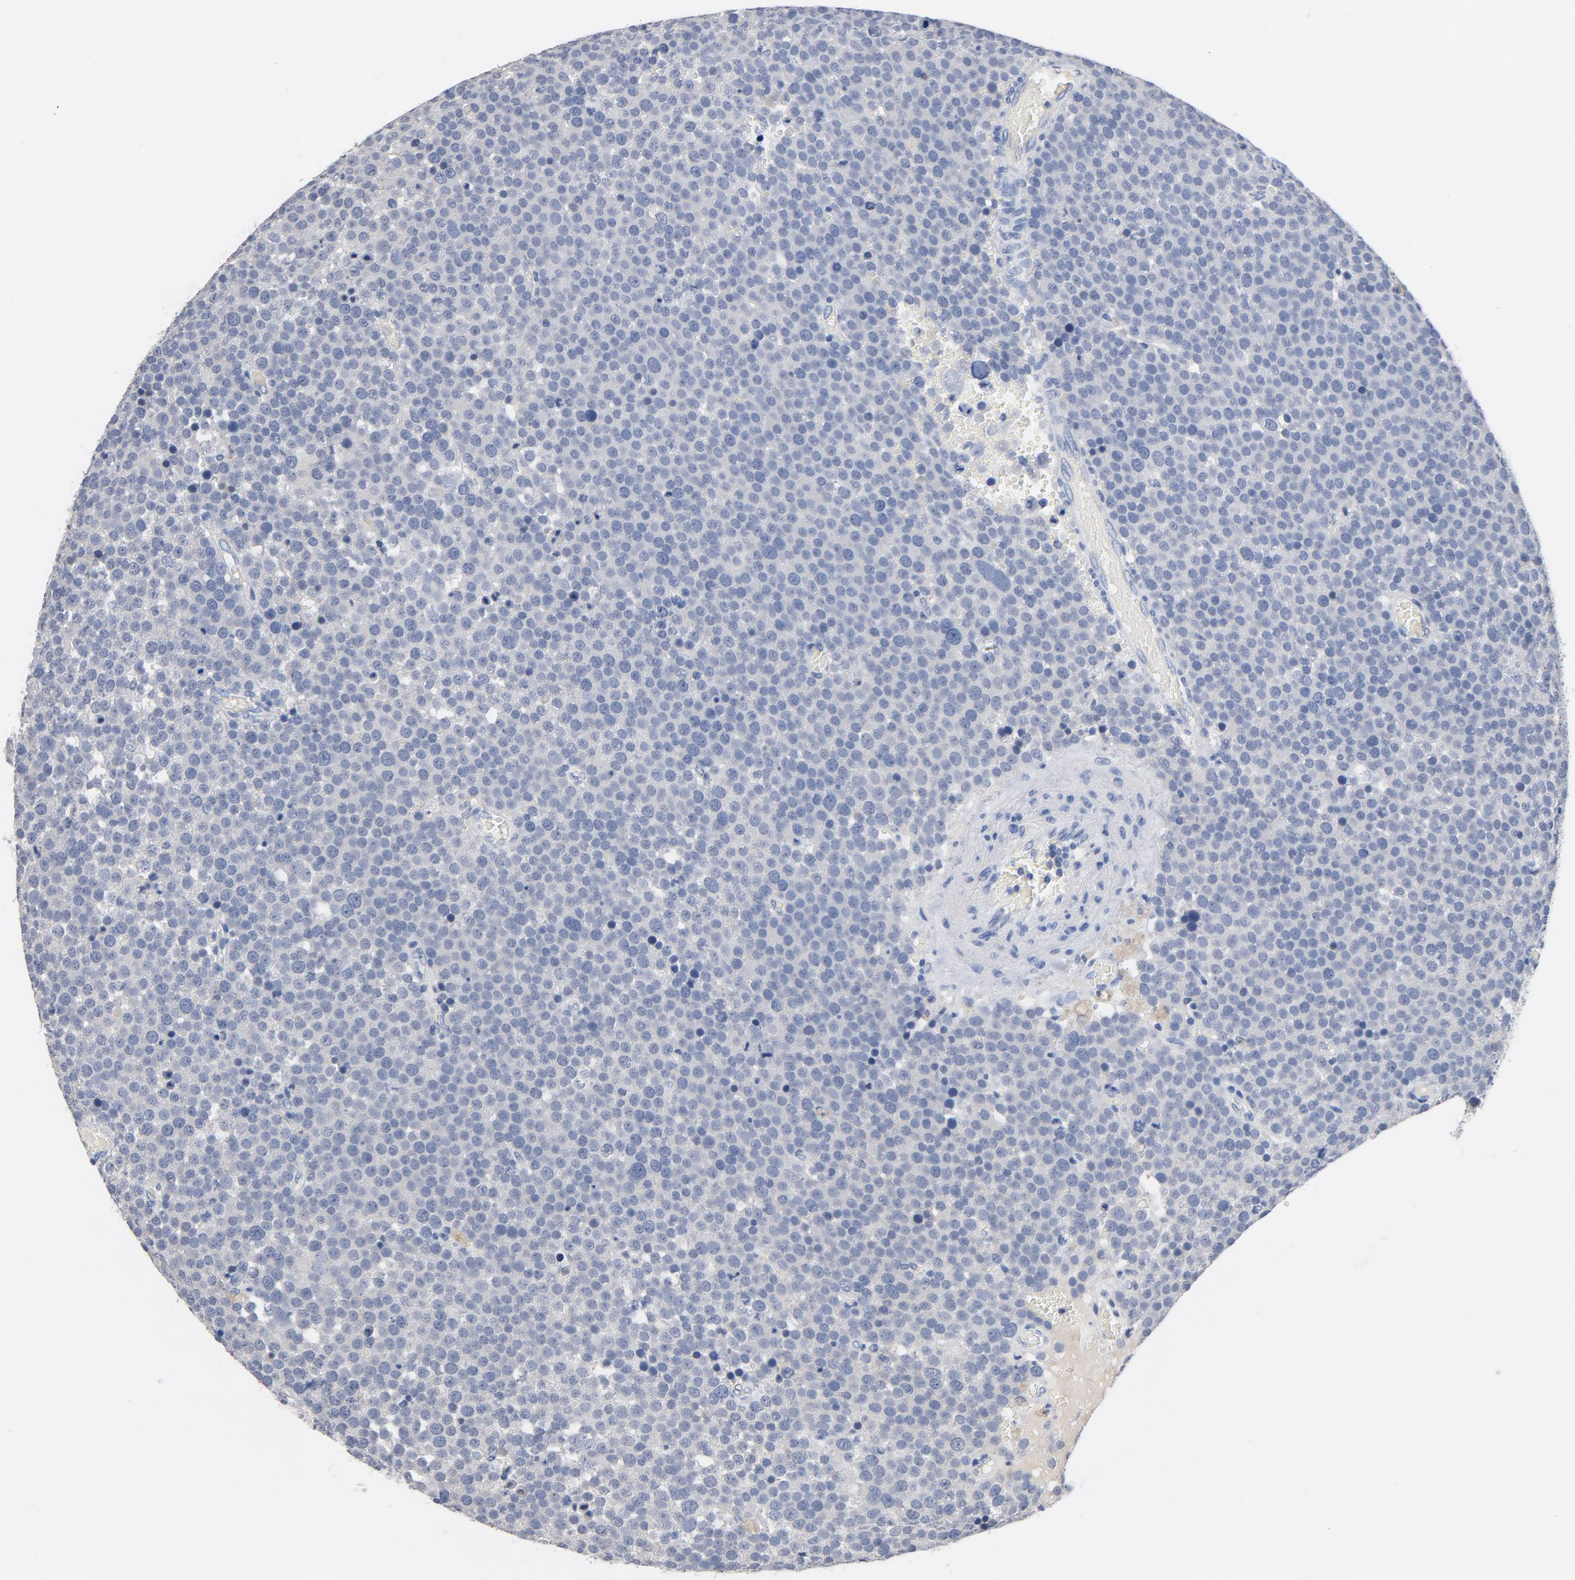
{"staining": {"intensity": "negative", "quantity": "none", "location": "none"}, "tissue": "testis cancer", "cell_type": "Tumor cells", "image_type": "cancer", "snomed": [{"axis": "morphology", "description": "Seminoma, NOS"}, {"axis": "topography", "description": "Testis"}], "caption": "An immunohistochemistry image of seminoma (testis) is shown. There is no staining in tumor cells of seminoma (testis).", "gene": "ZCCHC13", "patient": {"sex": "male", "age": 71}}